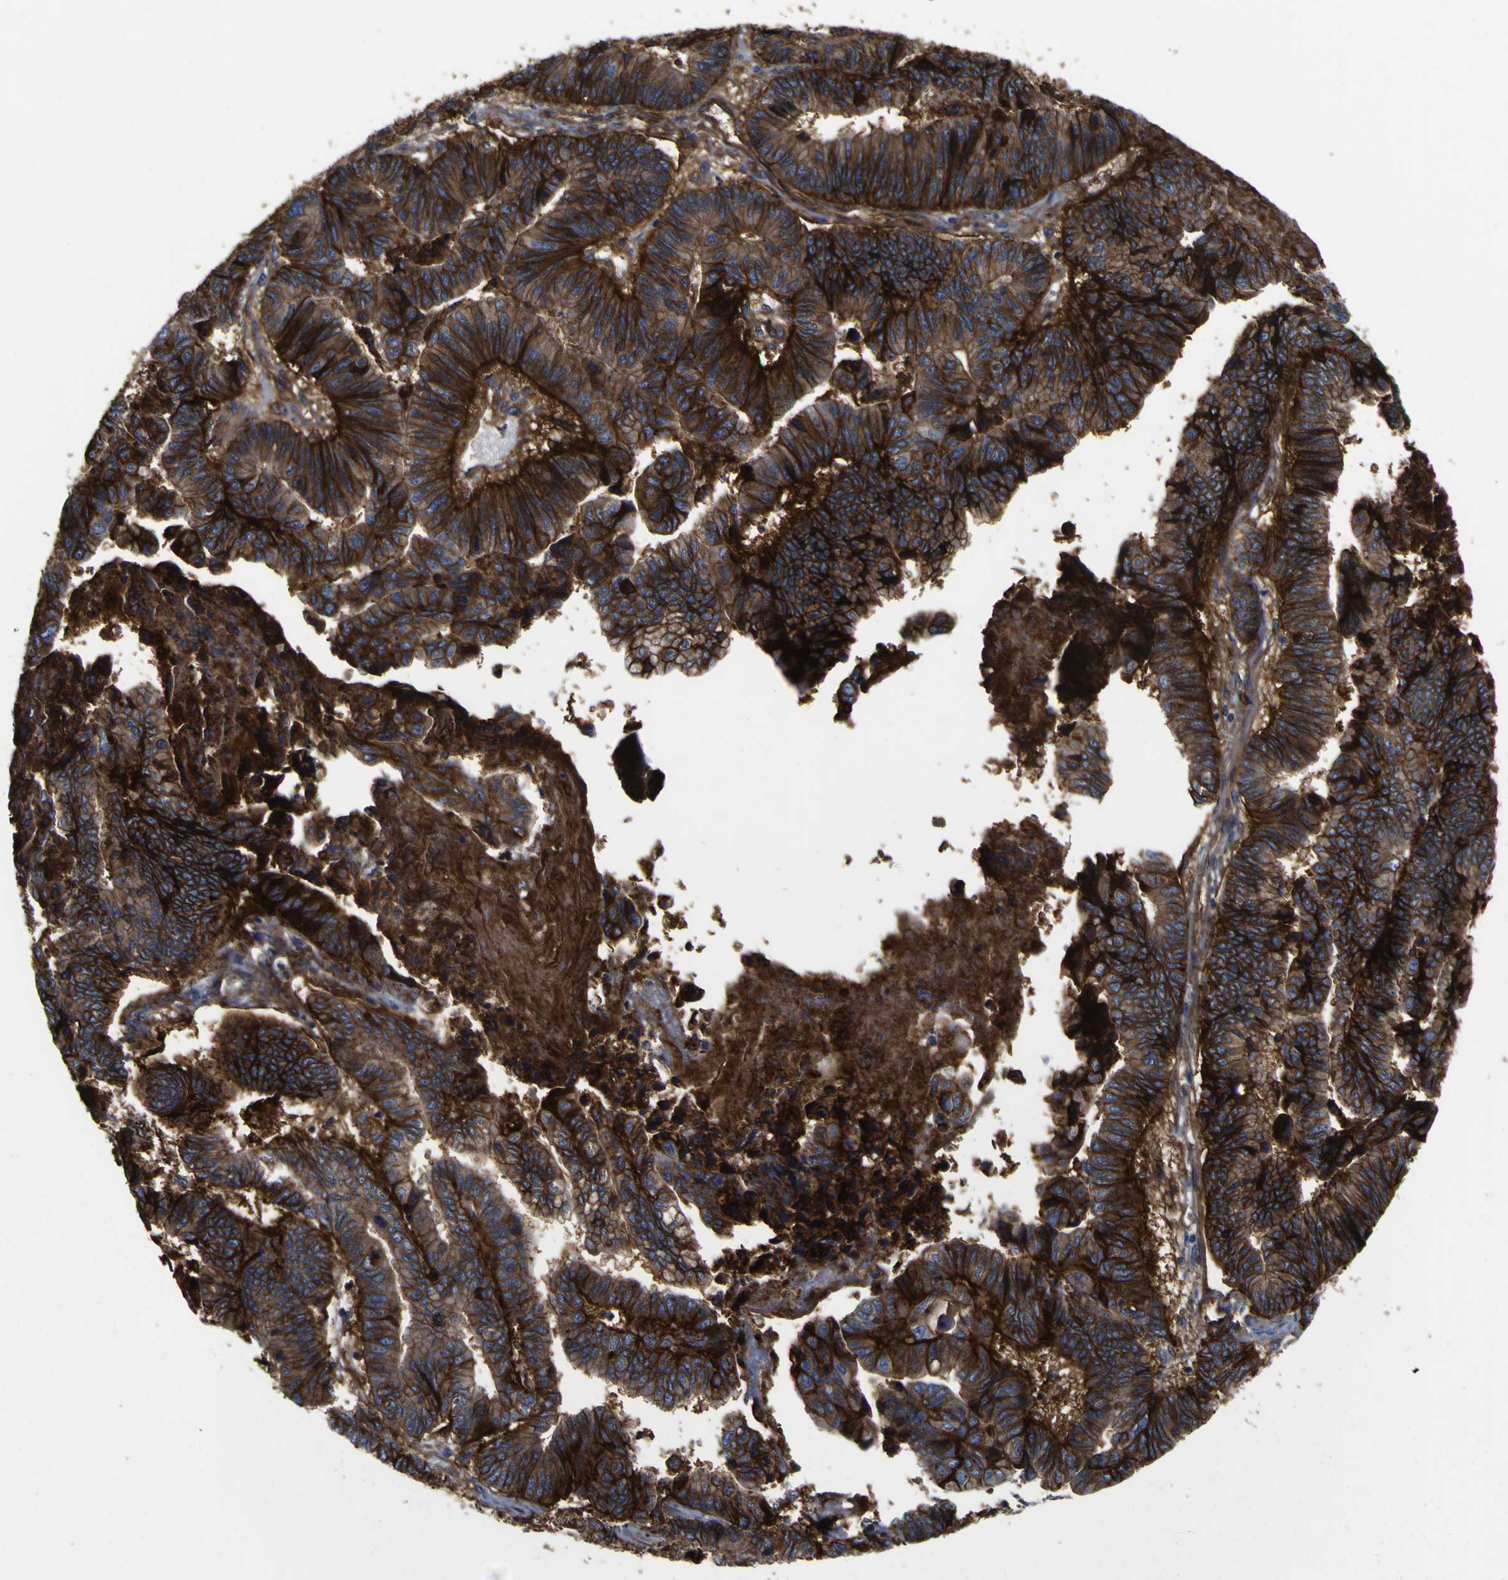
{"staining": {"intensity": "strong", "quantity": ">75%", "location": "cytoplasmic/membranous"}, "tissue": "stomach cancer", "cell_type": "Tumor cells", "image_type": "cancer", "snomed": [{"axis": "morphology", "description": "Adenocarcinoma, NOS"}, {"axis": "topography", "description": "Stomach, lower"}], "caption": "Stomach cancer (adenocarcinoma) stained with DAB immunohistochemistry displays high levels of strong cytoplasmic/membranous staining in approximately >75% of tumor cells.", "gene": "CD151", "patient": {"sex": "male", "age": 77}}